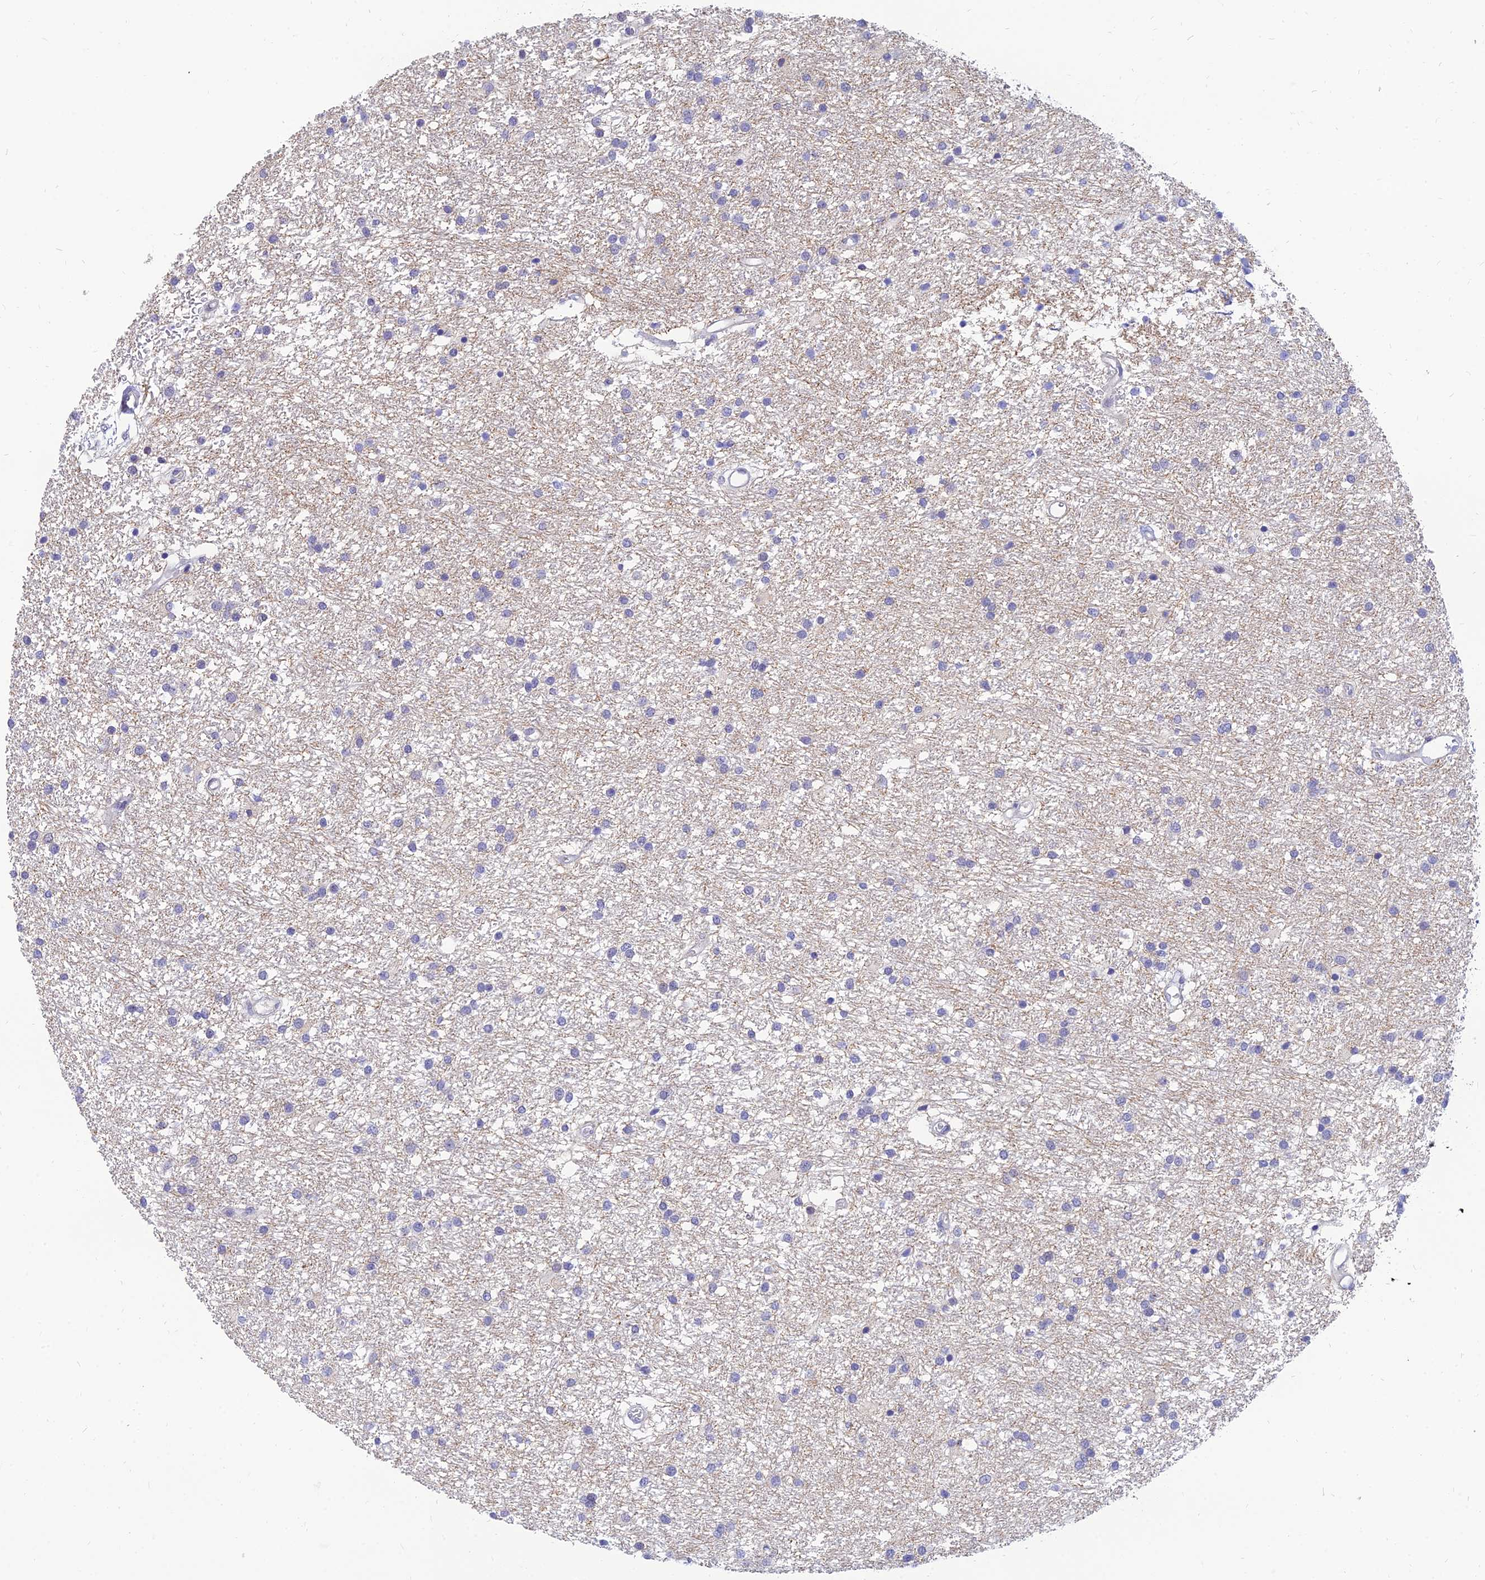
{"staining": {"intensity": "negative", "quantity": "none", "location": "none"}, "tissue": "glioma", "cell_type": "Tumor cells", "image_type": "cancer", "snomed": [{"axis": "morphology", "description": "Glioma, malignant, High grade"}, {"axis": "topography", "description": "Brain"}], "caption": "Human high-grade glioma (malignant) stained for a protein using immunohistochemistry demonstrates no positivity in tumor cells.", "gene": "TMEM161B", "patient": {"sex": "male", "age": 77}}